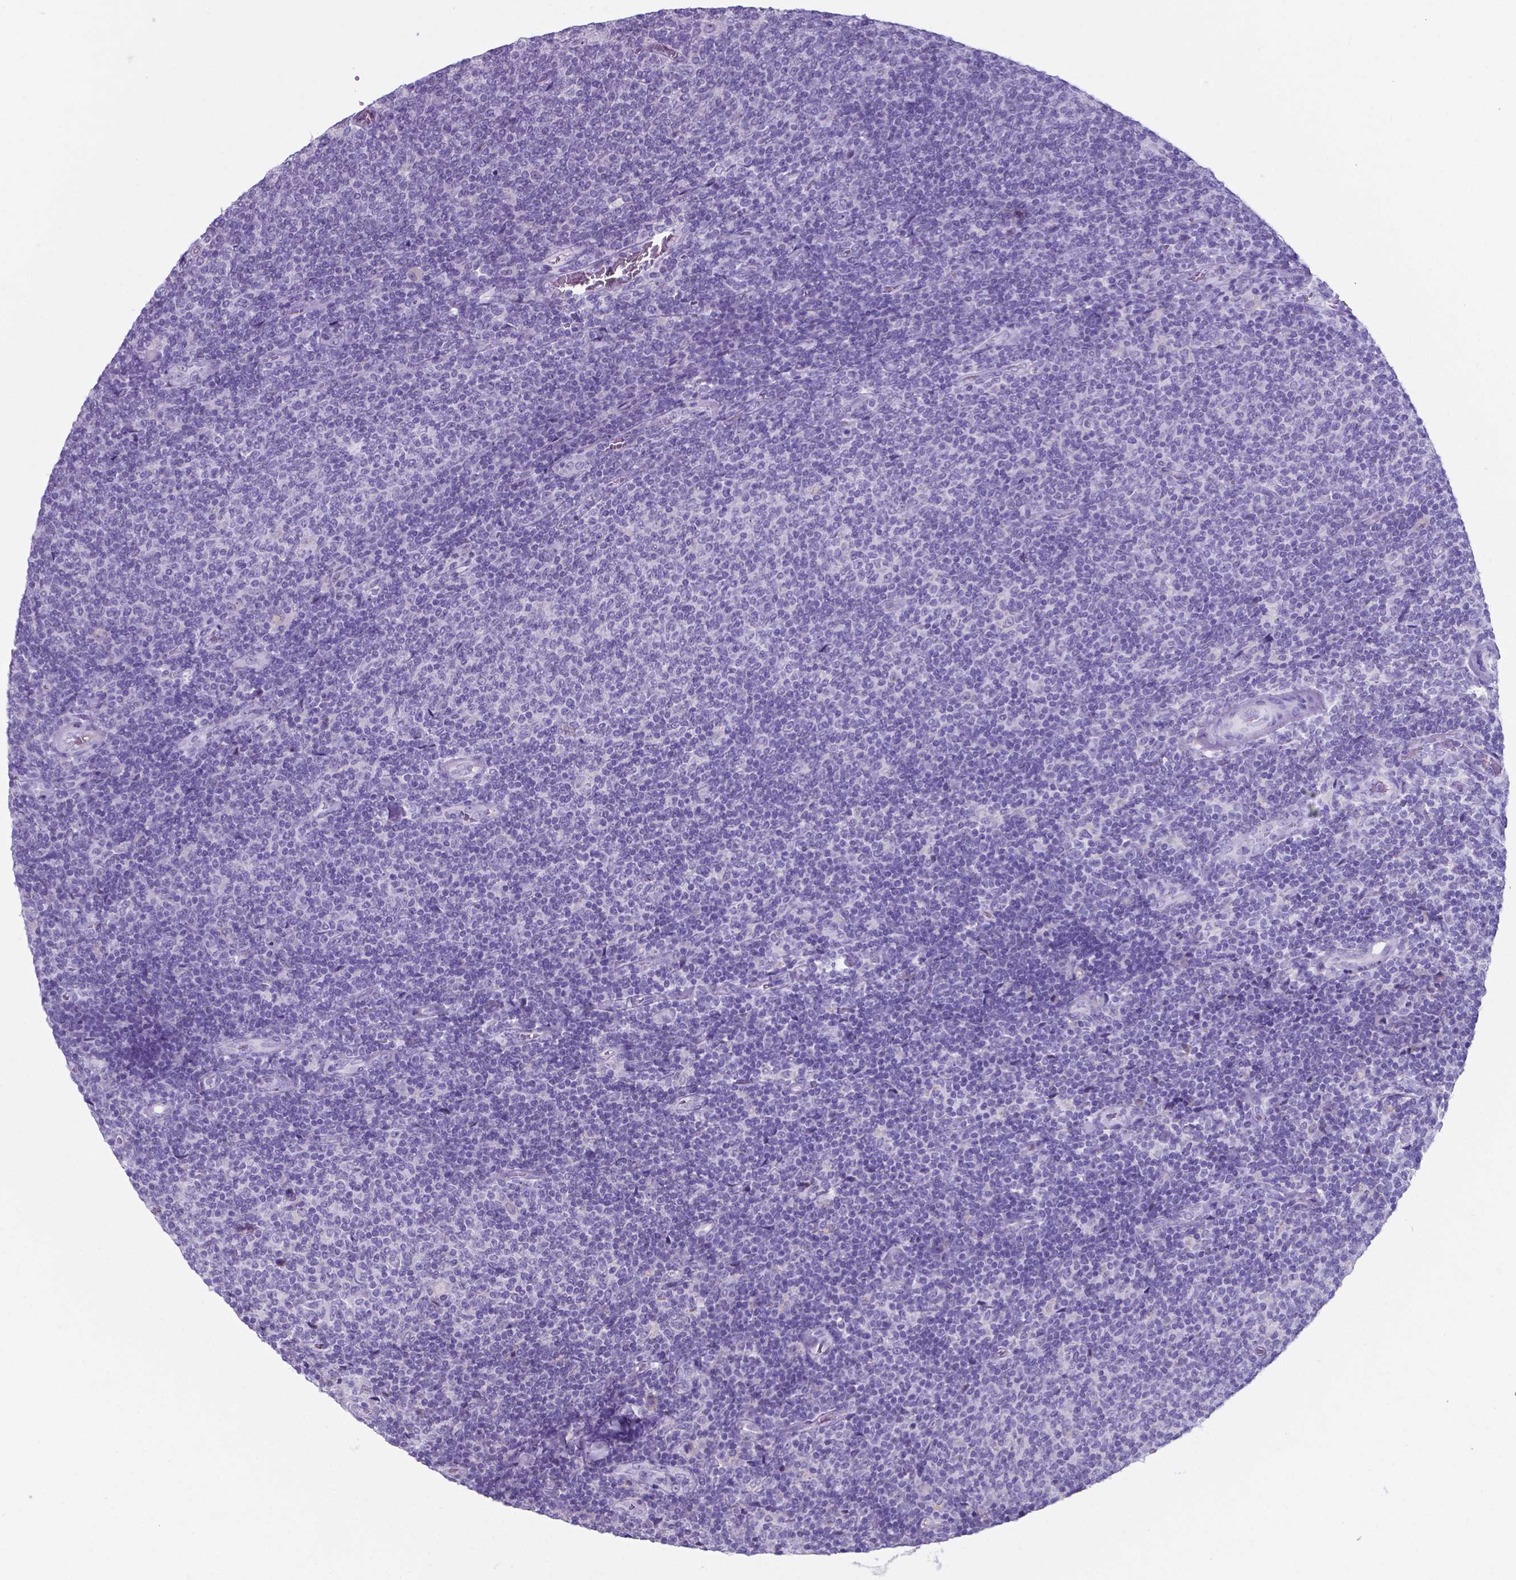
{"staining": {"intensity": "negative", "quantity": "none", "location": "none"}, "tissue": "lymphoma", "cell_type": "Tumor cells", "image_type": "cancer", "snomed": [{"axis": "morphology", "description": "Malignant lymphoma, non-Hodgkin's type, Low grade"}, {"axis": "topography", "description": "Lymph node"}], "caption": "A micrograph of malignant lymphoma, non-Hodgkin's type (low-grade) stained for a protein reveals no brown staining in tumor cells.", "gene": "AP5B1", "patient": {"sex": "male", "age": 52}}